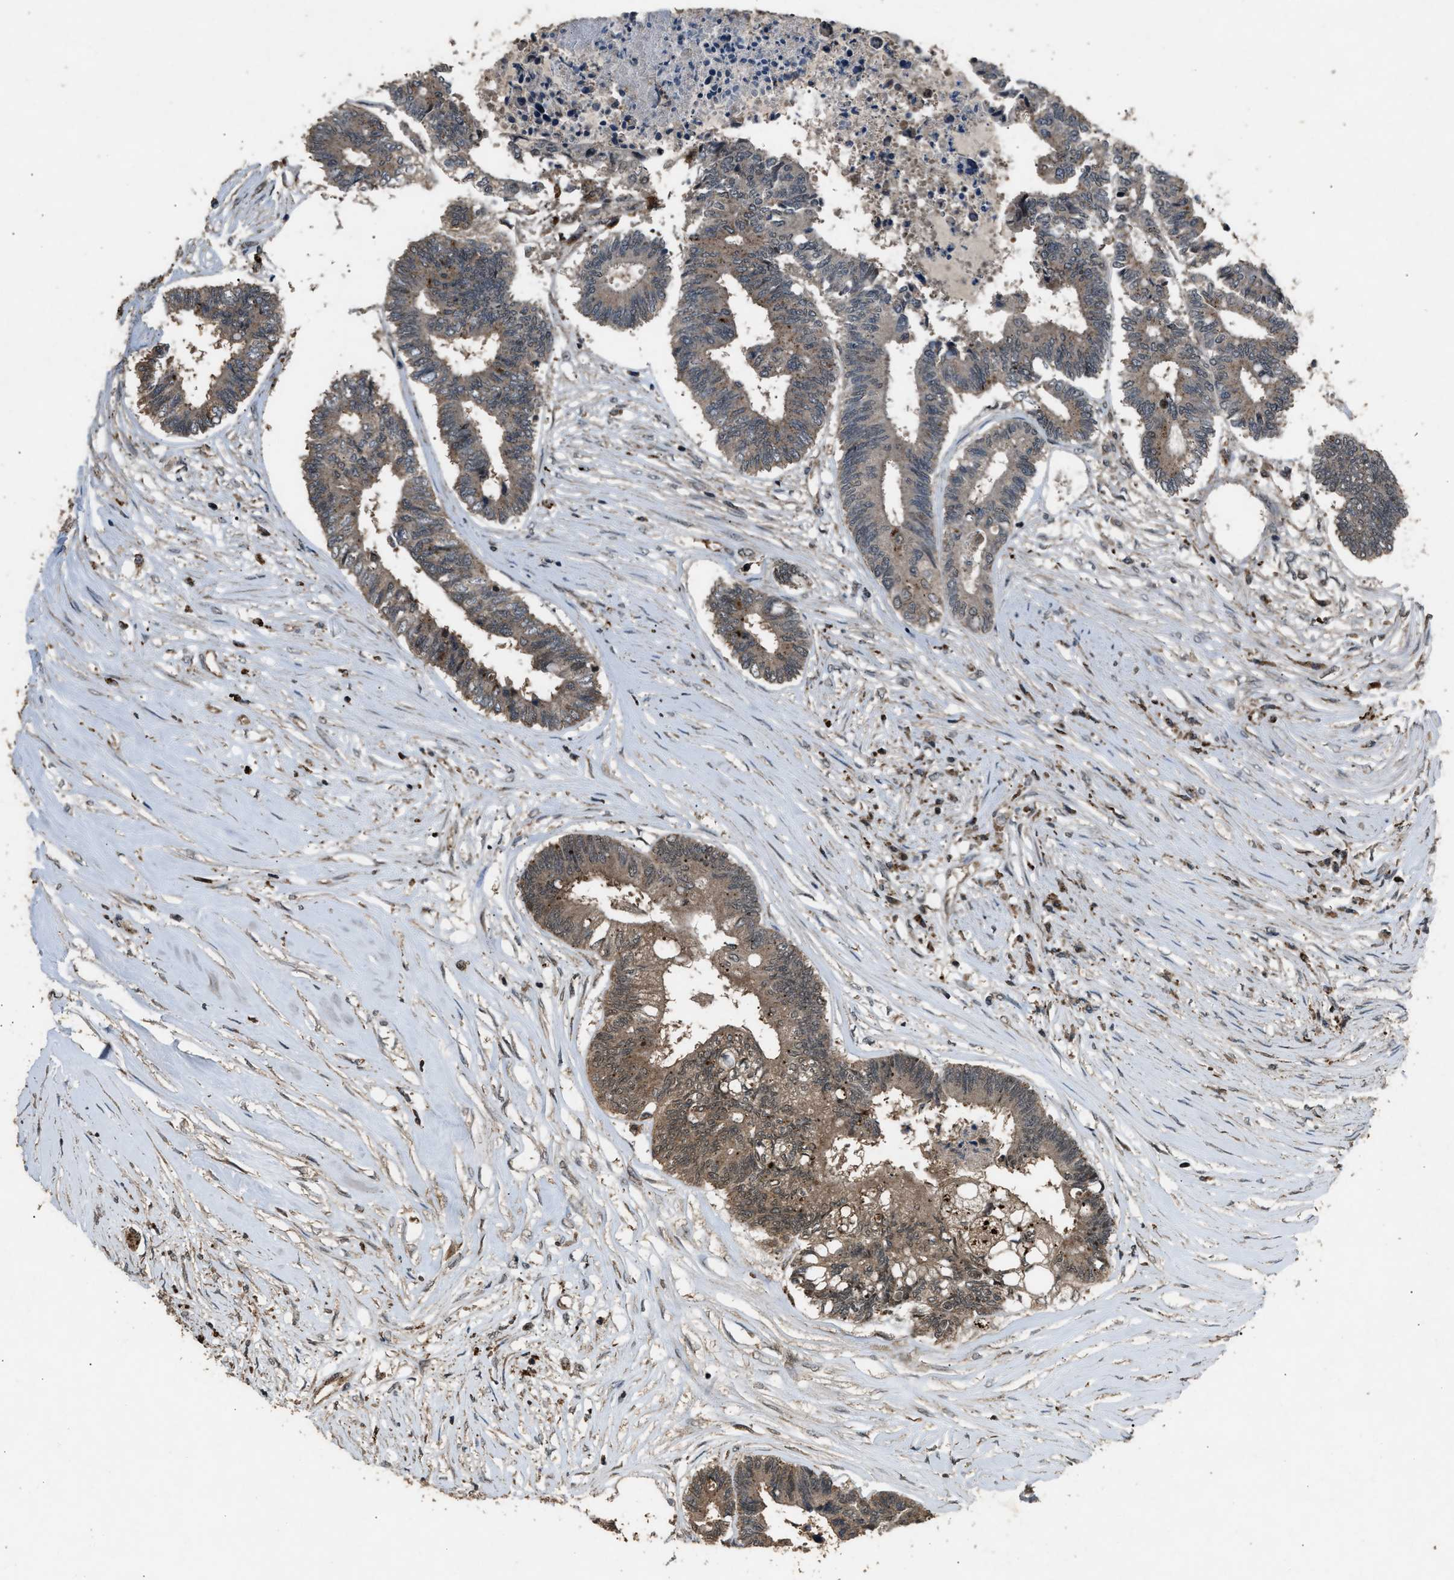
{"staining": {"intensity": "moderate", "quantity": ">75%", "location": "cytoplasmic/membranous"}, "tissue": "colorectal cancer", "cell_type": "Tumor cells", "image_type": "cancer", "snomed": [{"axis": "morphology", "description": "Adenocarcinoma, NOS"}, {"axis": "topography", "description": "Rectum"}], "caption": "DAB (3,3'-diaminobenzidine) immunohistochemical staining of human colorectal cancer demonstrates moderate cytoplasmic/membranous protein staining in about >75% of tumor cells. The protein of interest is shown in brown color, while the nuclei are stained blue.", "gene": "PSMD1", "patient": {"sex": "male", "age": 63}}